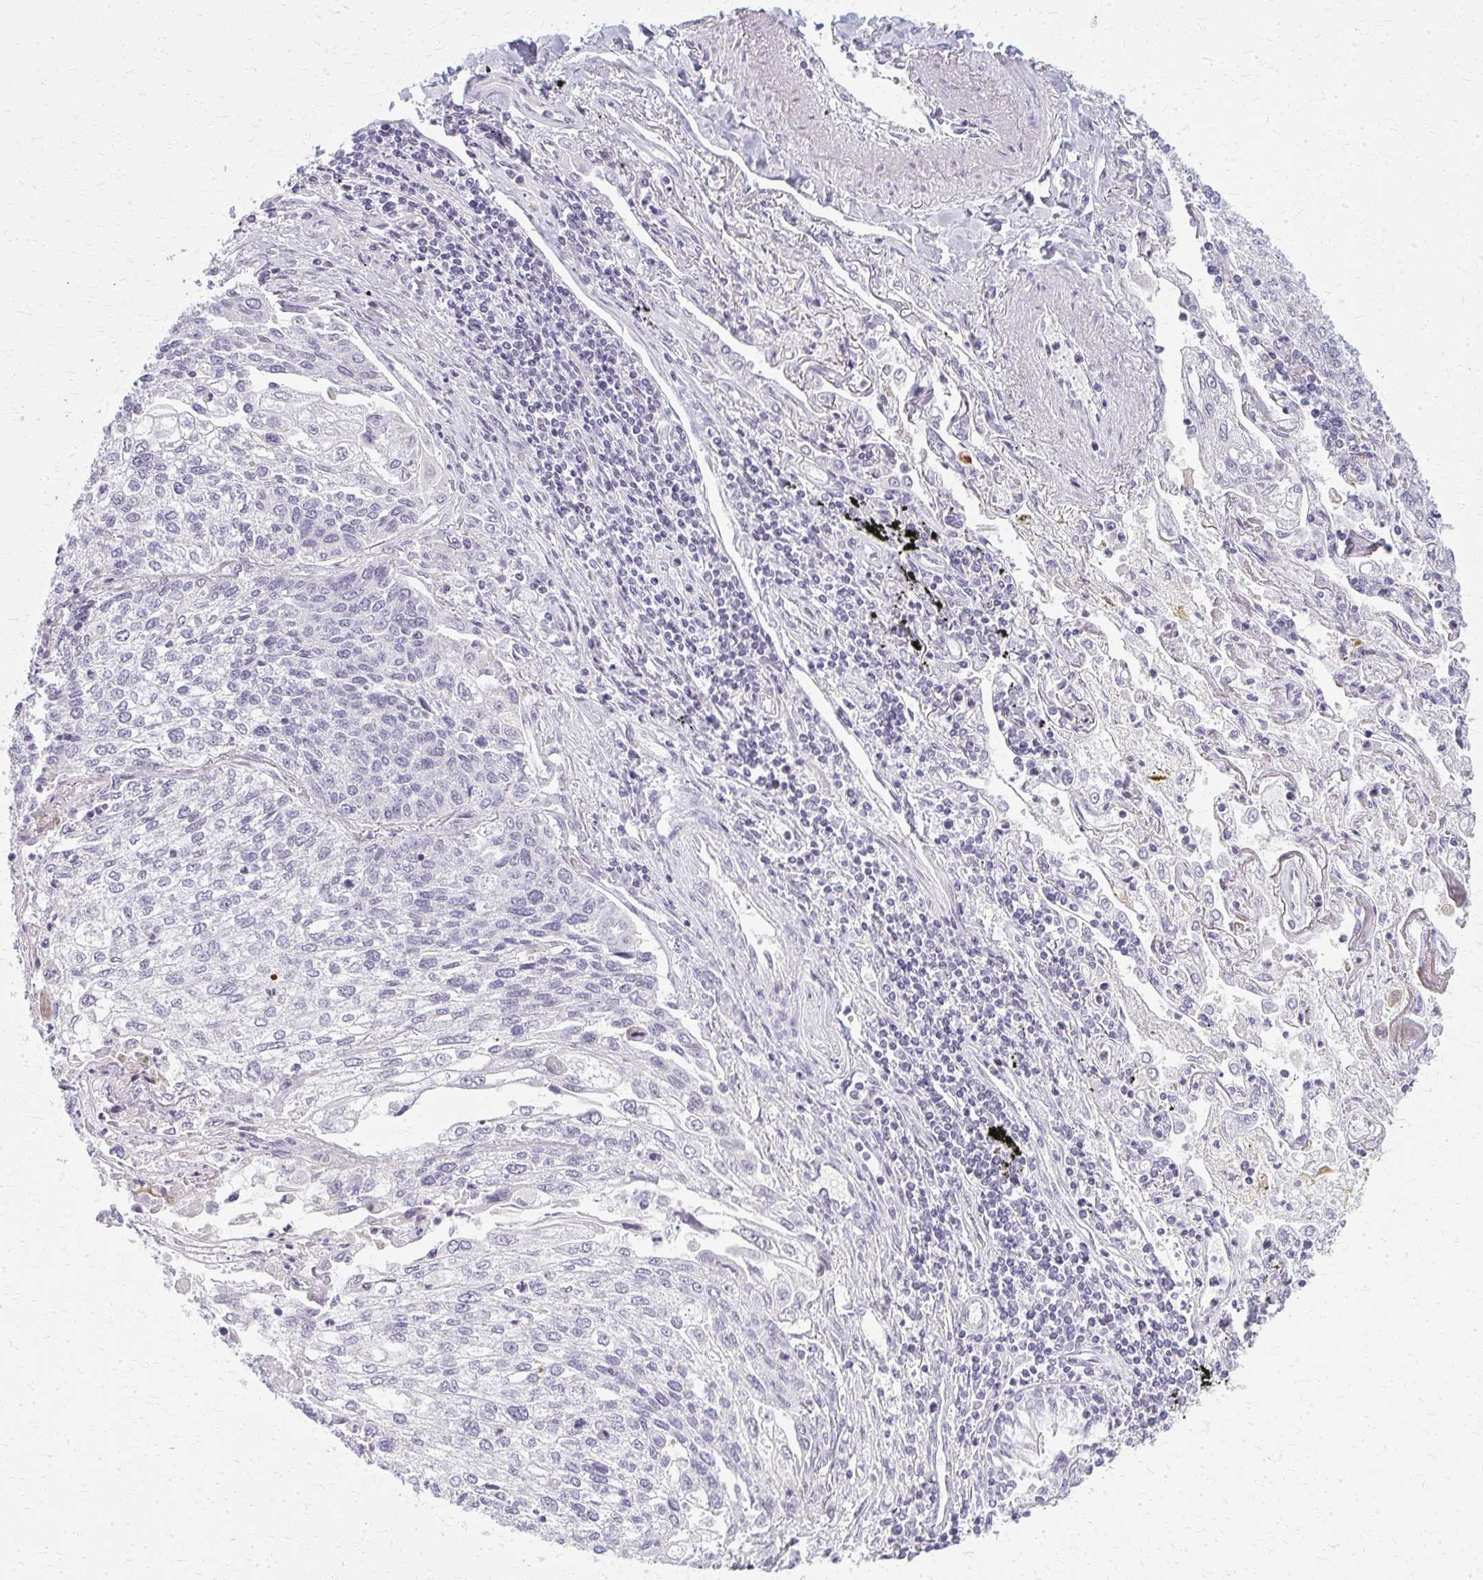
{"staining": {"intensity": "negative", "quantity": "none", "location": "none"}, "tissue": "lung cancer", "cell_type": "Tumor cells", "image_type": "cancer", "snomed": [{"axis": "morphology", "description": "Squamous cell carcinoma, NOS"}, {"axis": "topography", "description": "Lung"}], "caption": "Protein analysis of lung cancer (squamous cell carcinoma) demonstrates no significant staining in tumor cells.", "gene": "CASQ2", "patient": {"sex": "male", "age": 74}}